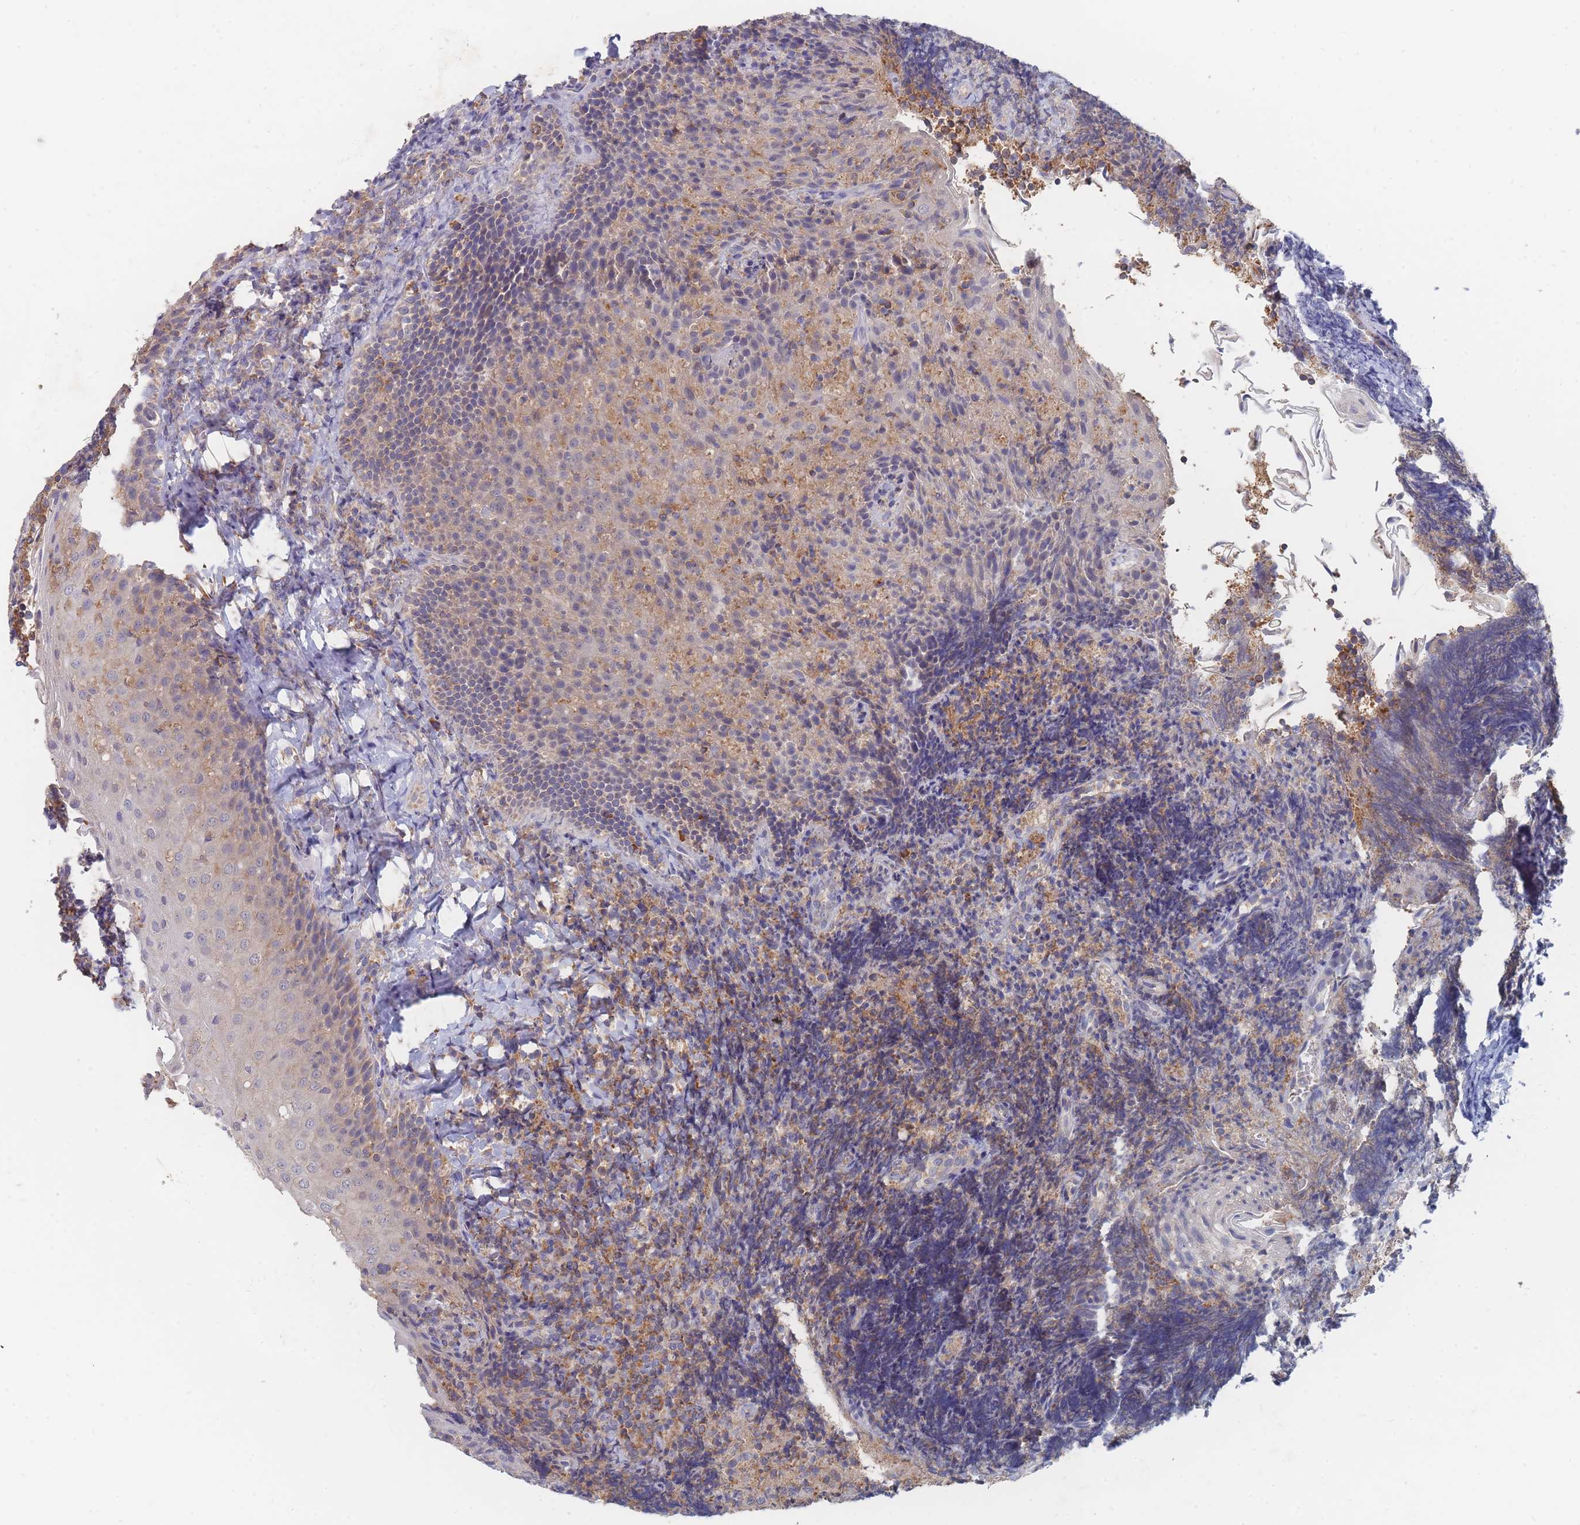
{"staining": {"intensity": "moderate", "quantity": ">75%", "location": "cytoplasmic/membranous"}, "tissue": "tonsil", "cell_type": "Germinal center cells", "image_type": "normal", "snomed": [{"axis": "morphology", "description": "Normal tissue, NOS"}, {"axis": "topography", "description": "Tonsil"}], "caption": "DAB (3,3'-diaminobenzidine) immunohistochemical staining of unremarkable tonsil exhibits moderate cytoplasmic/membranous protein positivity in about >75% of germinal center cells.", "gene": "PPP6C", "patient": {"sex": "female", "age": 10}}